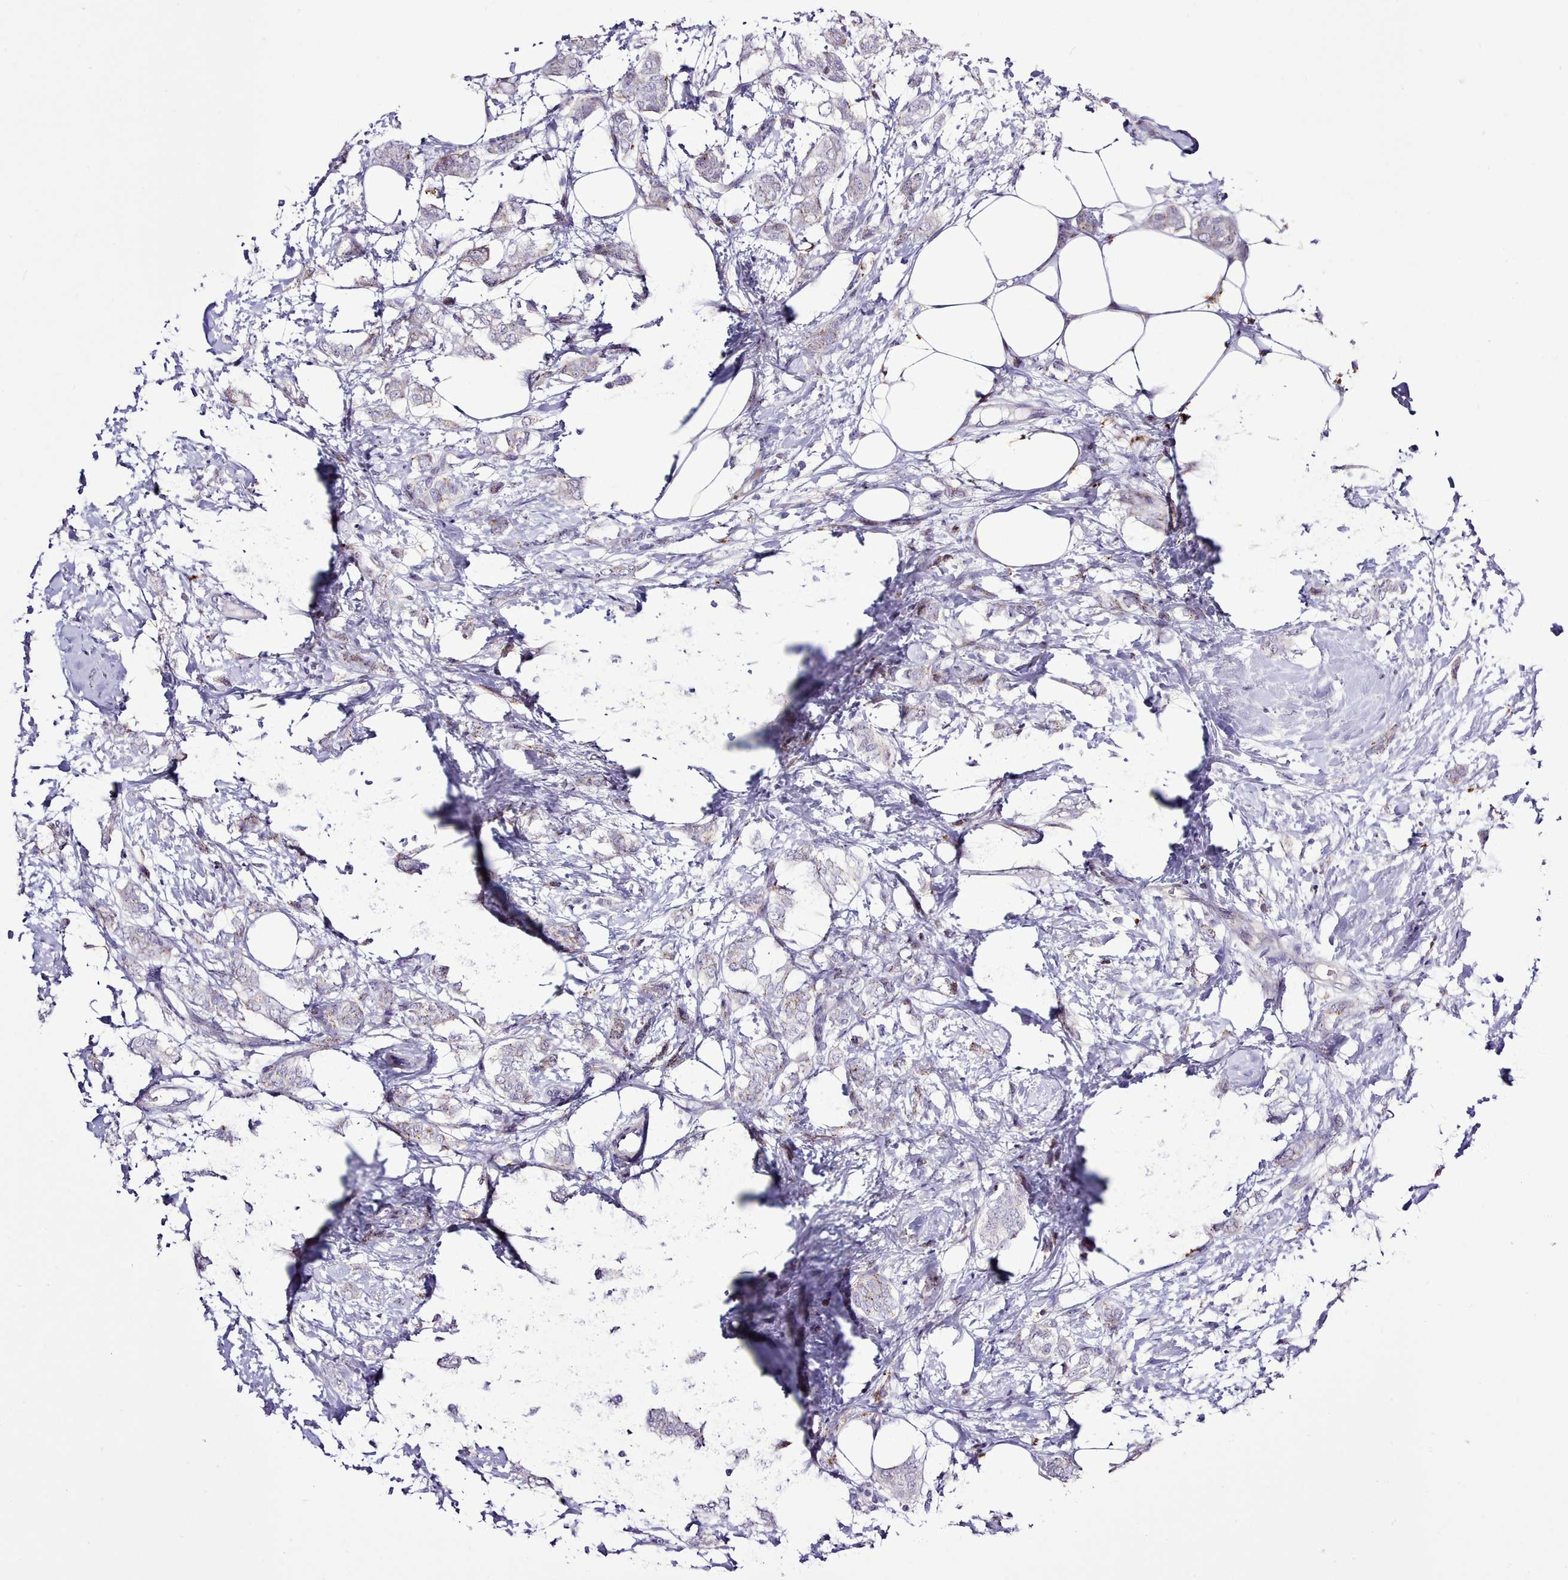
{"staining": {"intensity": "weak", "quantity": "25%-75%", "location": "cytoplasmic/membranous"}, "tissue": "breast cancer", "cell_type": "Tumor cells", "image_type": "cancer", "snomed": [{"axis": "morphology", "description": "Duct carcinoma"}, {"axis": "topography", "description": "Breast"}], "caption": "Breast cancer was stained to show a protein in brown. There is low levels of weak cytoplasmic/membranous positivity in about 25%-75% of tumor cells.", "gene": "SRD5A1", "patient": {"sex": "female", "age": 72}}